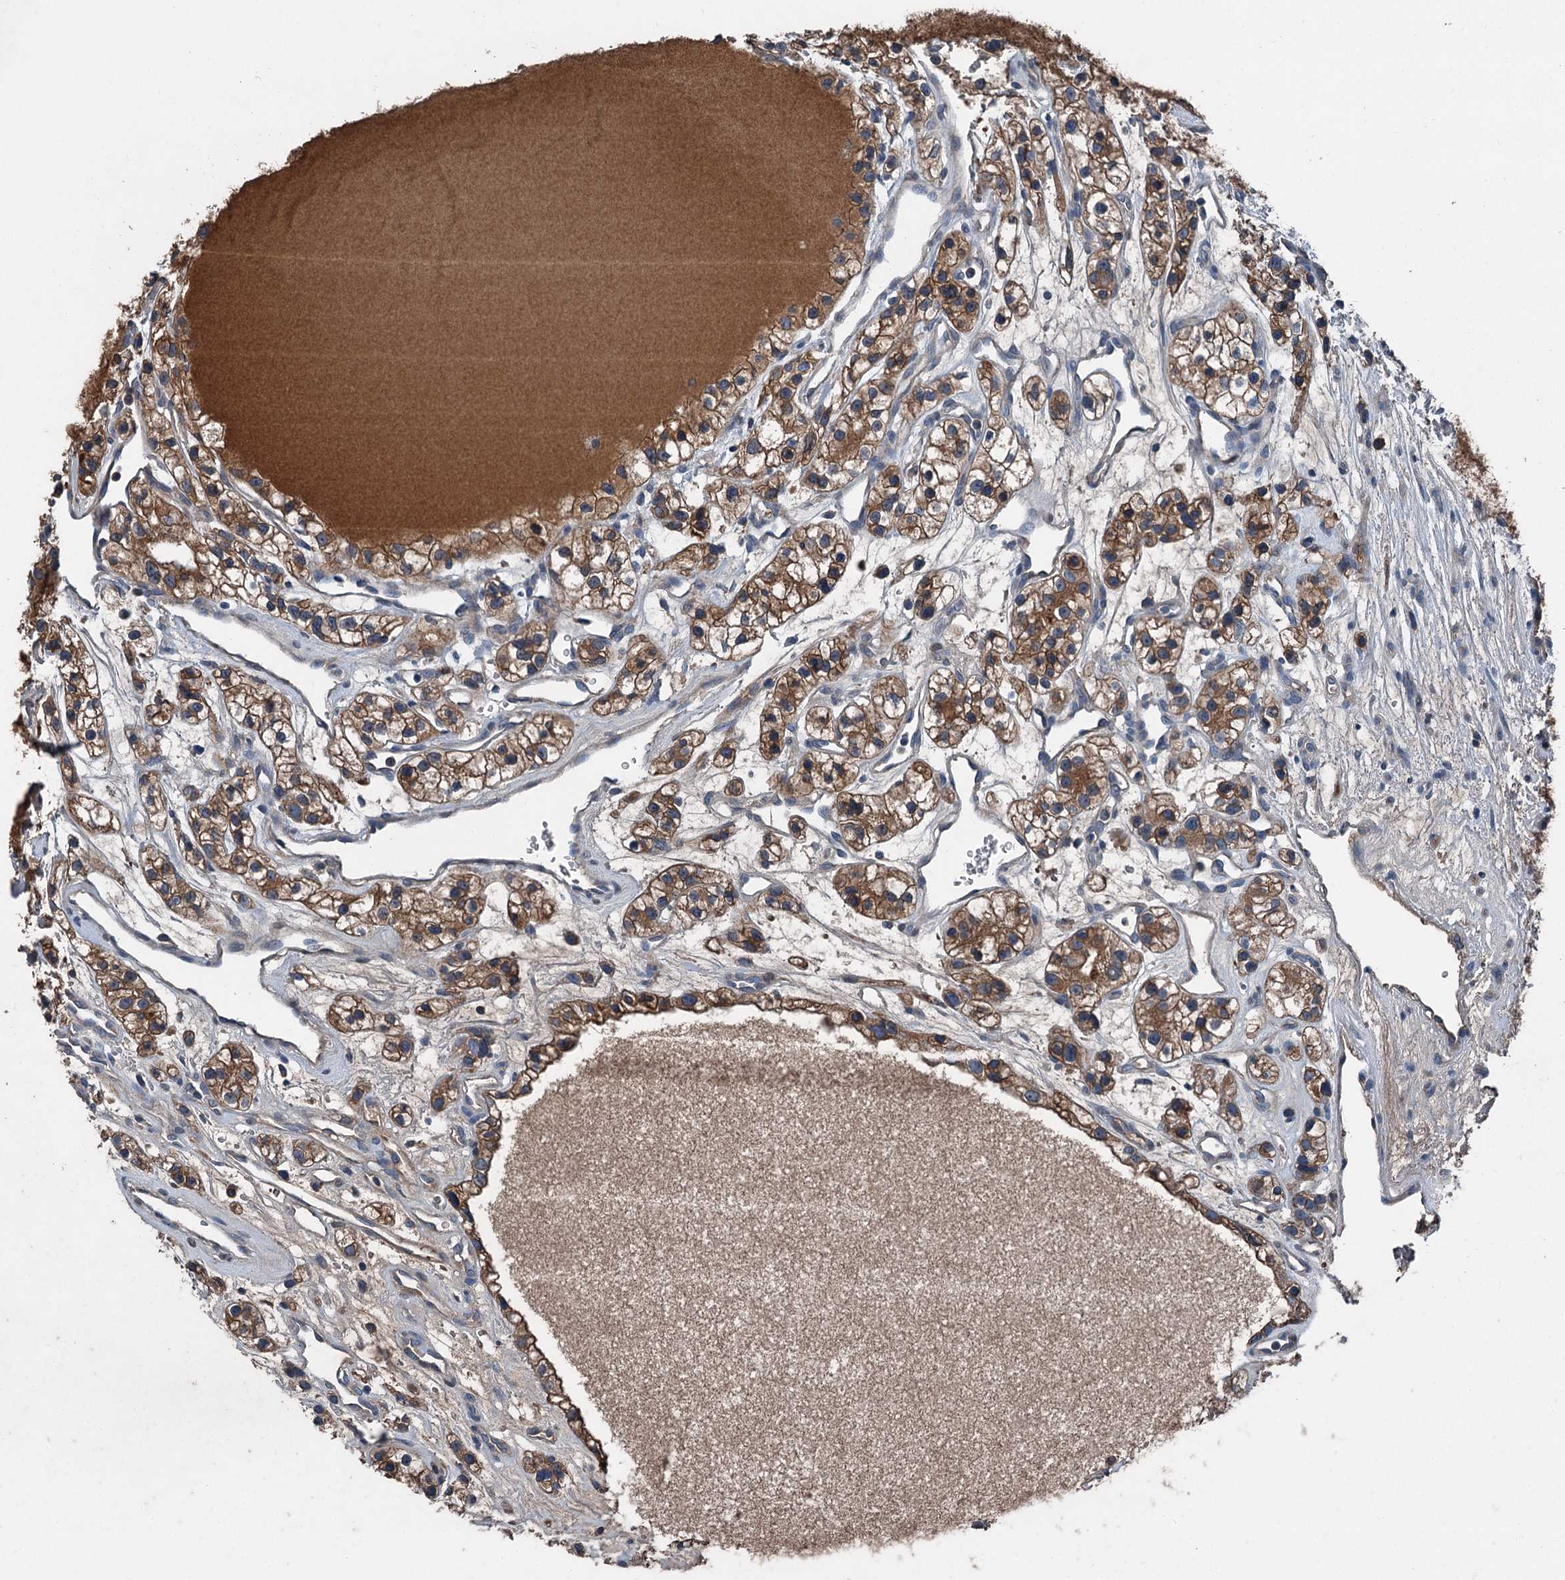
{"staining": {"intensity": "moderate", "quantity": ">75%", "location": "cytoplasmic/membranous"}, "tissue": "renal cancer", "cell_type": "Tumor cells", "image_type": "cancer", "snomed": [{"axis": "morphology", "description": "Adenocarcinoma, NOS"}, {"axis": "topography", "description": "Kidney"}], "caption": "About >75% of tumor cells in renal adenocarcinoma show moderate cytoplasmic/membranous protein positivity as visualized by brown immunohistochemical staining.", "gene": "PDSS1", "patient": {"sex": "female", "age": 57}}